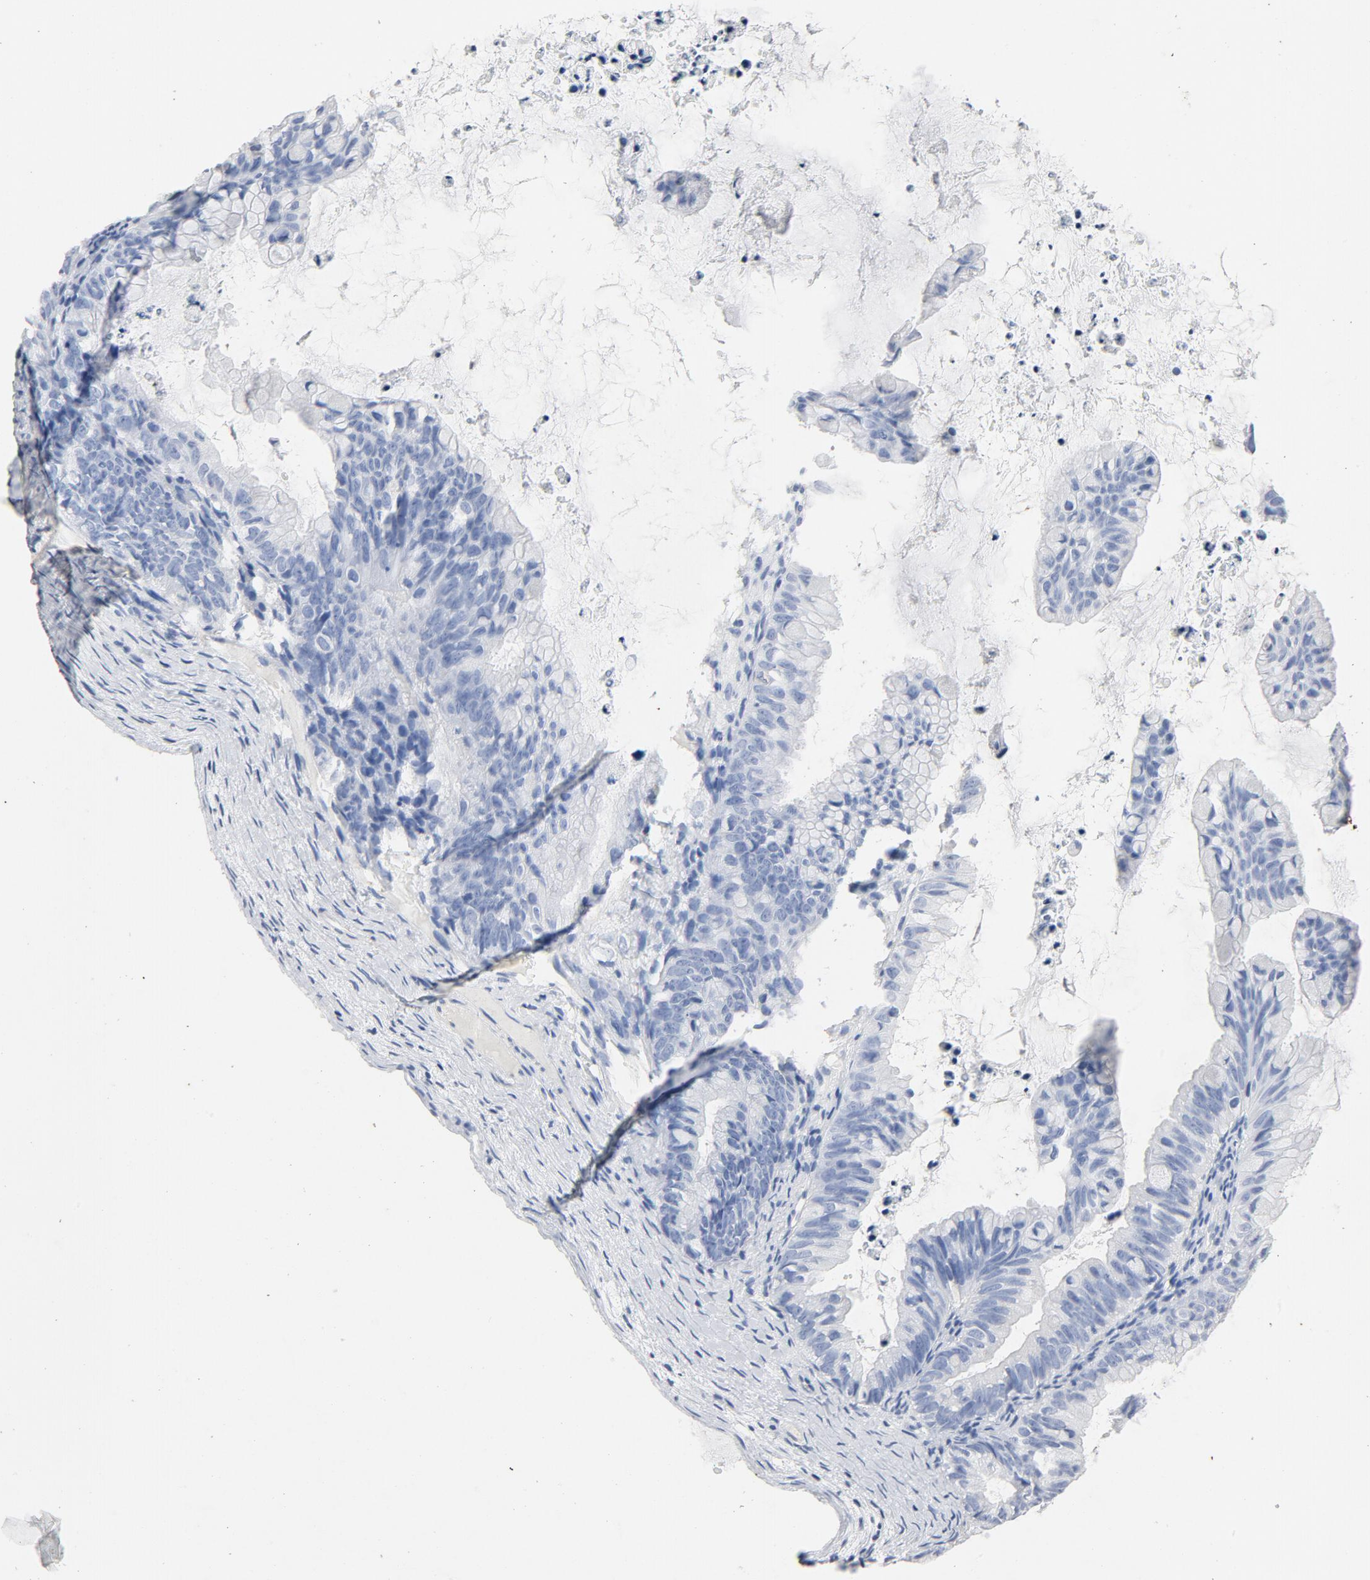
{"staining": {"intensity": "negative", "quantity": "none", "location": "none"}, "tissue": "ovarian cancer", "cell_type": "Tumor cells", "image_type": "cancer", "snomed": [{"axis": "morphology", "description": "Cystadenocarcinoma, mucinous, NOS"}, {"axis": "topography", "description": "Ovary"}], "caption": "DAB immunohistochemical staining of human ovarian mucinous cystadenocarcinoma displays no significant expression in tumor cells.", "gene": "PTPRB", "patient": {"sex": "female", "age": 36}}